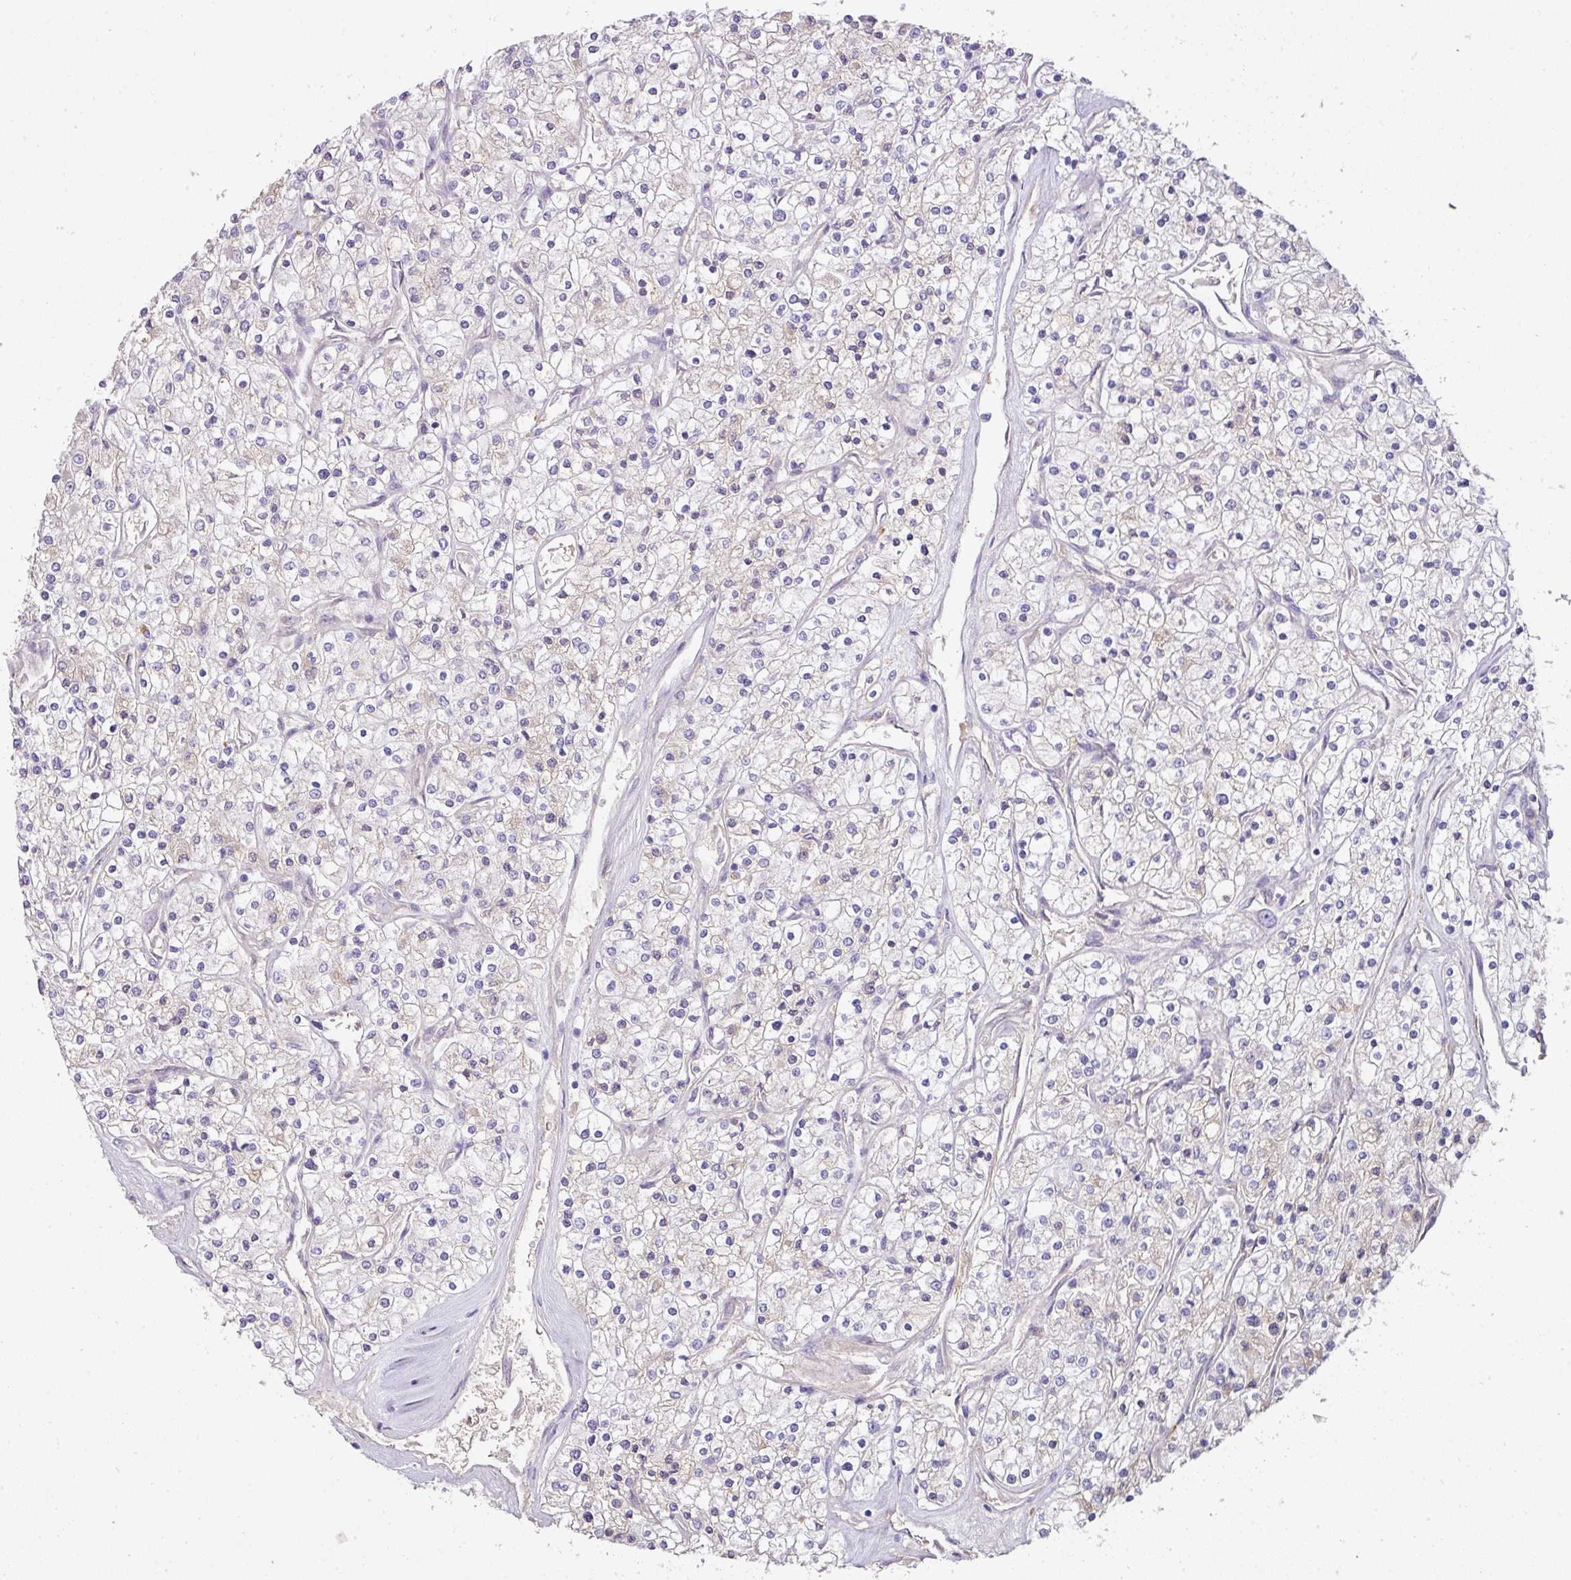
{"staining": {"intensity": "negative", "quantity": "none", "location": "none"}, "tissue": "renal cancer", "cell_type": "Tumor cells", "image_type": "cancer", "snomed": [{"axis": "morphology", "description": "Adenocarcinoma, NOS"}, {"axis": "topography", "description": "Kidney"}], "caption": "Immunohistochemistry (IHC) photomicrograph of renal adenocarcinoma stained for a protein (brown), which displays no staining in tumor cells.", "gene": "ZNF266", "patient": {"sex": "male", "age": 80}}